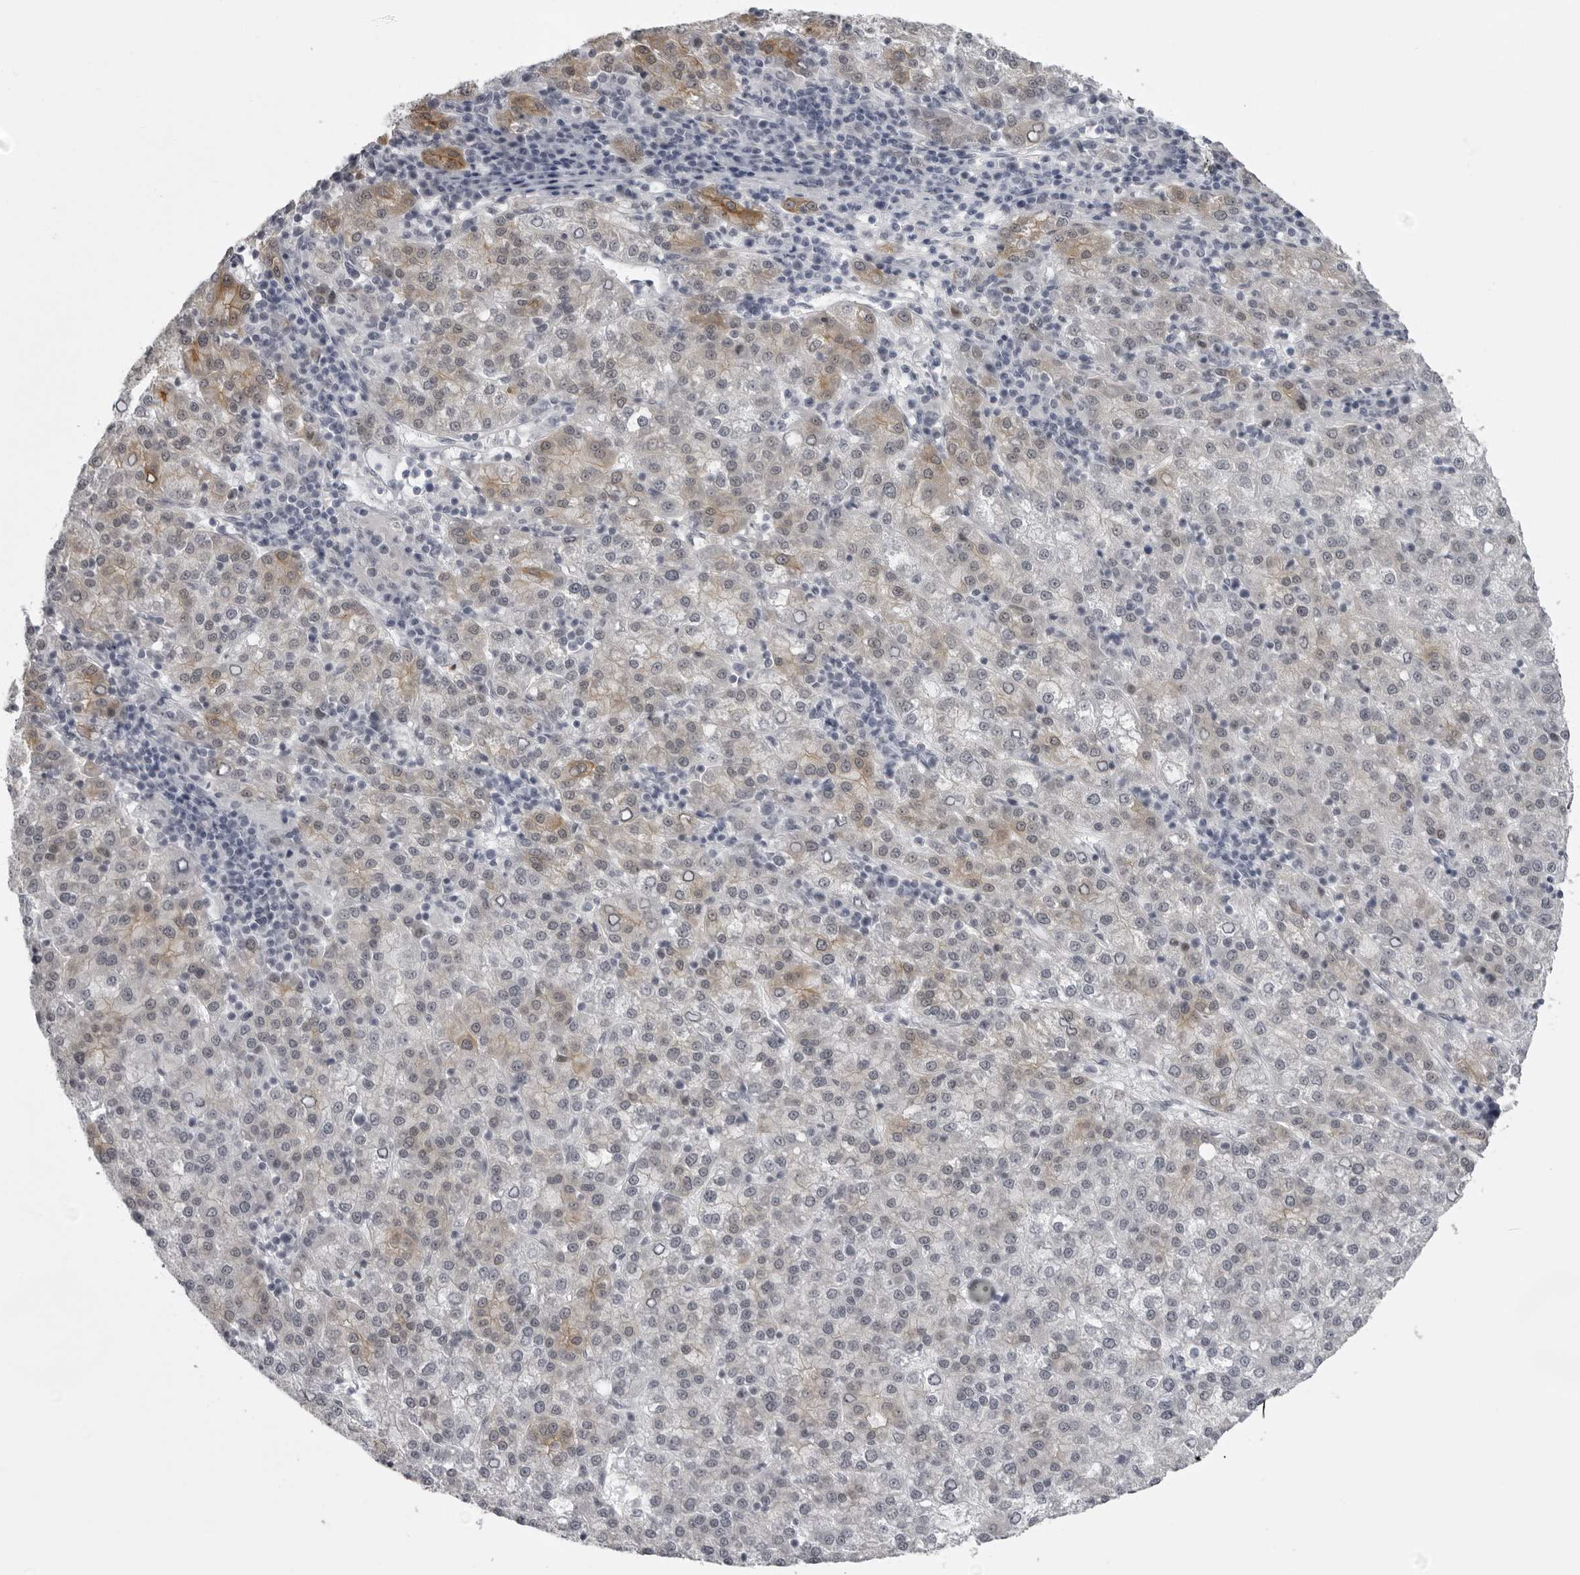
{"staining": {"intensity": "moderate", "quantity": "25%-75%", "location": "cytoplasmic/membranous"}, "tissue": "liver cancer", "cell_type": "Tumor cells", "image_type": "cancer", "snomed": [{"axis": "morphology", "description": "Carcinoma, Hepatocellular, NOS"}, {"axis": "topography", "description": "Liver"}], "caption": "Protein analysis of liver cancer (hepatocellular carcinoma) tissue demonstrates moderate cytoplasmic/membranous staining in approximately 25%-75% of tumor cells.", "gene": "UROD", "patient": {"sex": "female", "age": 58}}